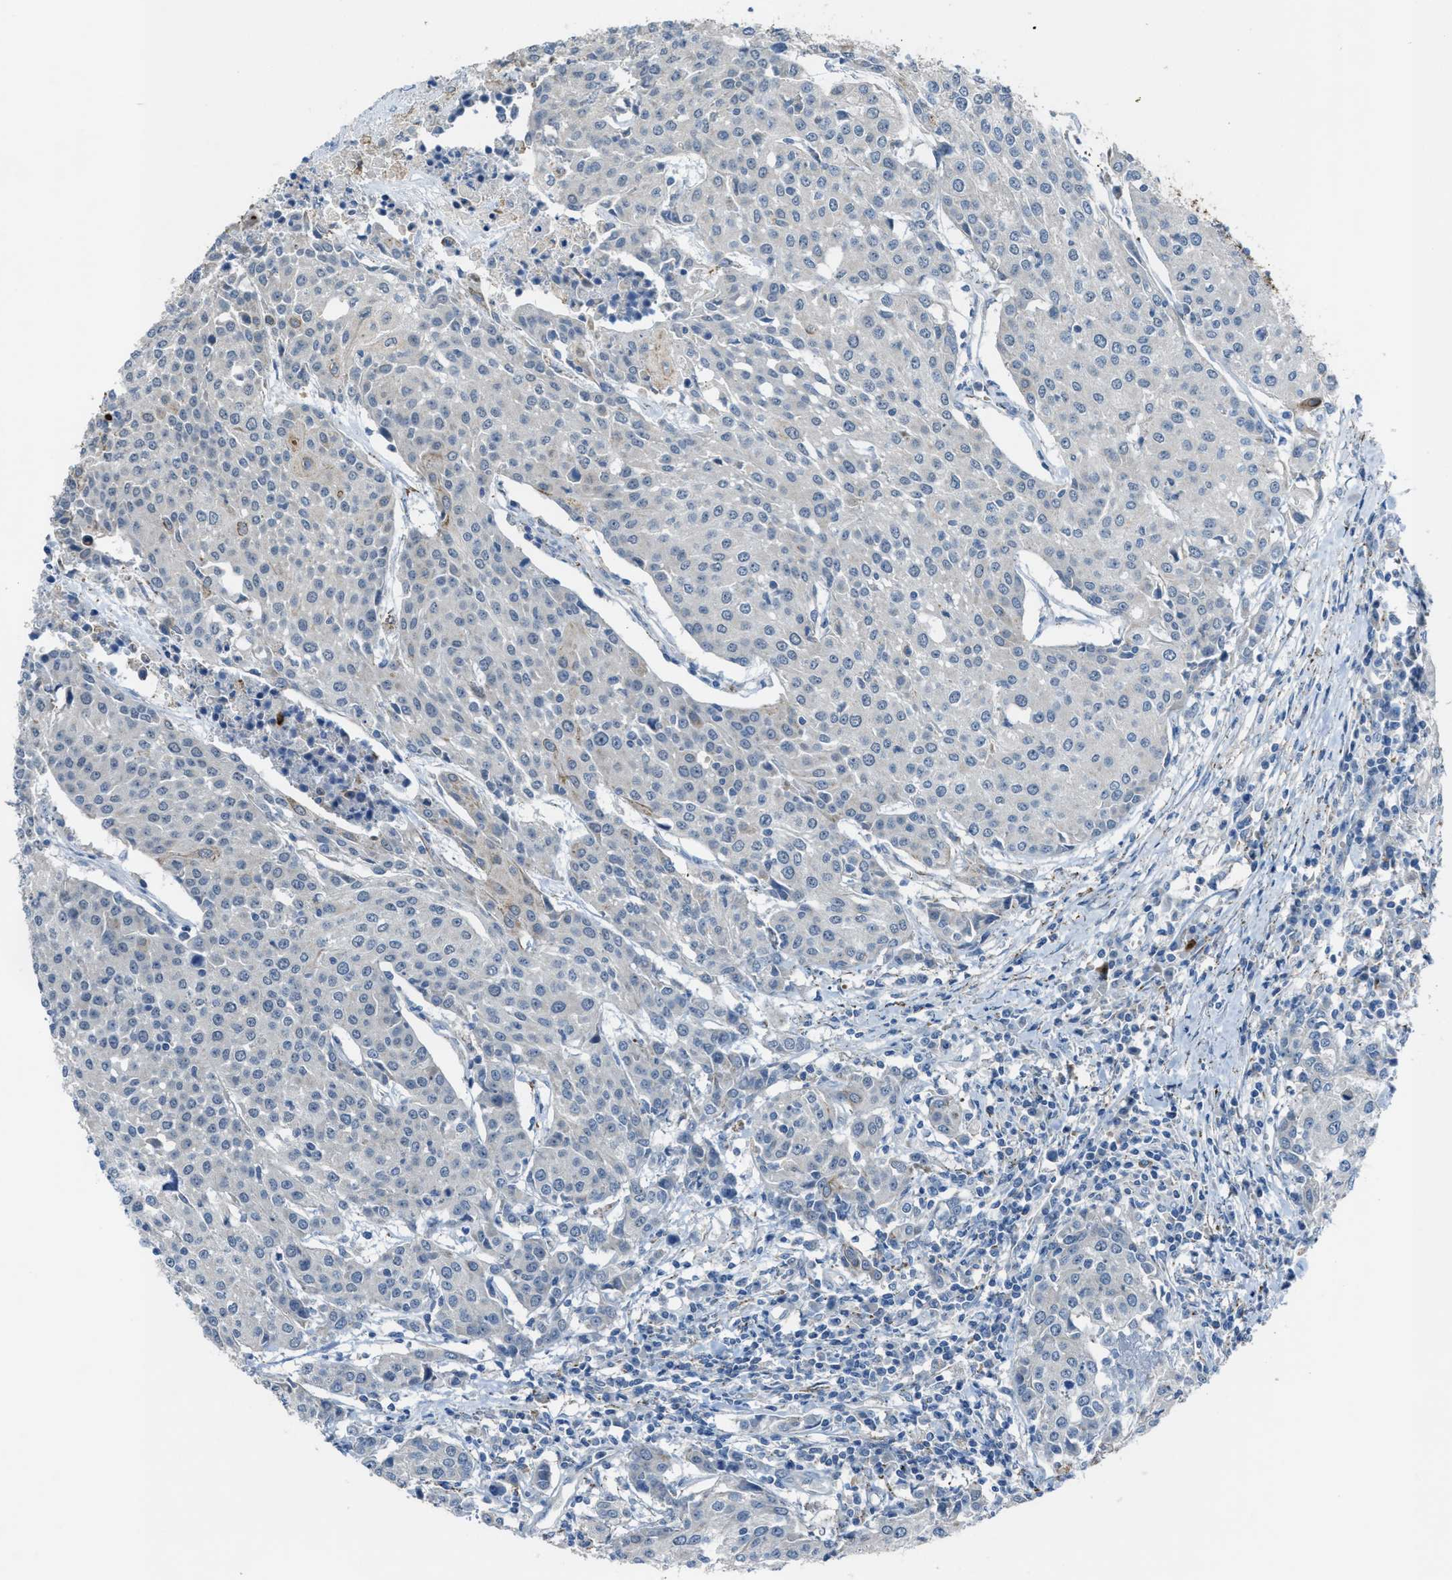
{"staining": {"intensity": "negative", "quantity": "none", "location": "none"}, "tissue": "urothelial cancer", "cell_type": "Tumor cells", "image_type": "cancer", "snomed": [{"axis": "morphology", "description": "Urothelial carcinoma, High grade"}, {"axis": "topography", "description": "Urinary bladder"}], "caption": "Tumor cells are negative for protein expression in human high-grade urothelial carcinoma. The staining was performed using DAB (3,3'-diaminobenzidine) to visualize the protein expression in brown, while the nuclei were stained in blue with hematoxylin (Magnification: 20x).", "gene": "CDON", "patient": {"sex": "female", "age": 85}}